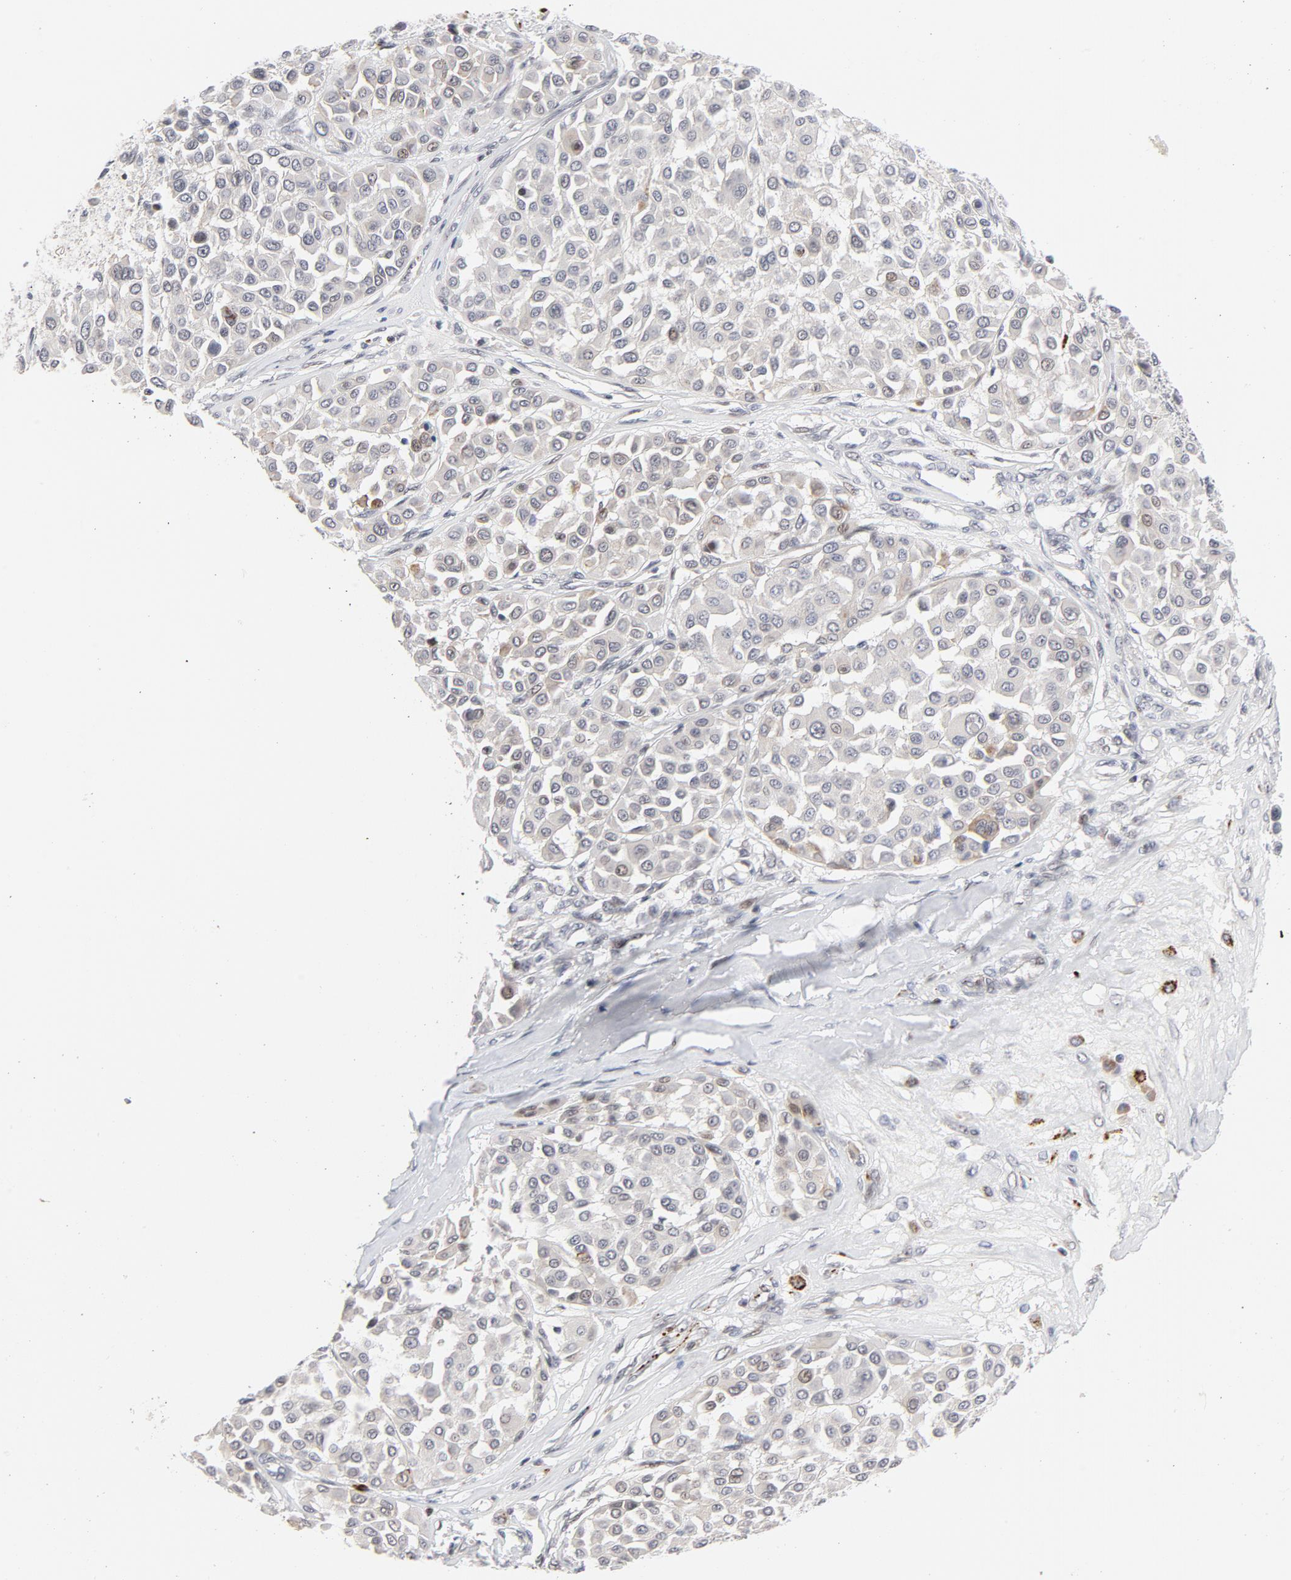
{"staining": {"intensity": "weak", "quantity": "<25%", "location": "nuclear"}, "tissue": "melanoma", "cell_type": "Tumor cells", "image_type": "cancer", "snomed": [{"axis": "morphology", "description": "Malignant melanoma, Metastatic site"}, {"axis": "topography", "description": "Soft tissue"}], "caption": "Immunohistochemistry (IHC) photomicrograph of neoplastic tissue: malignant melanoma (metastatic site) stained with DAB demonstrates no significant protein expression in tumor cells.", "gene": "NFIC", "patient": {"sex": "male", "age": 41}}